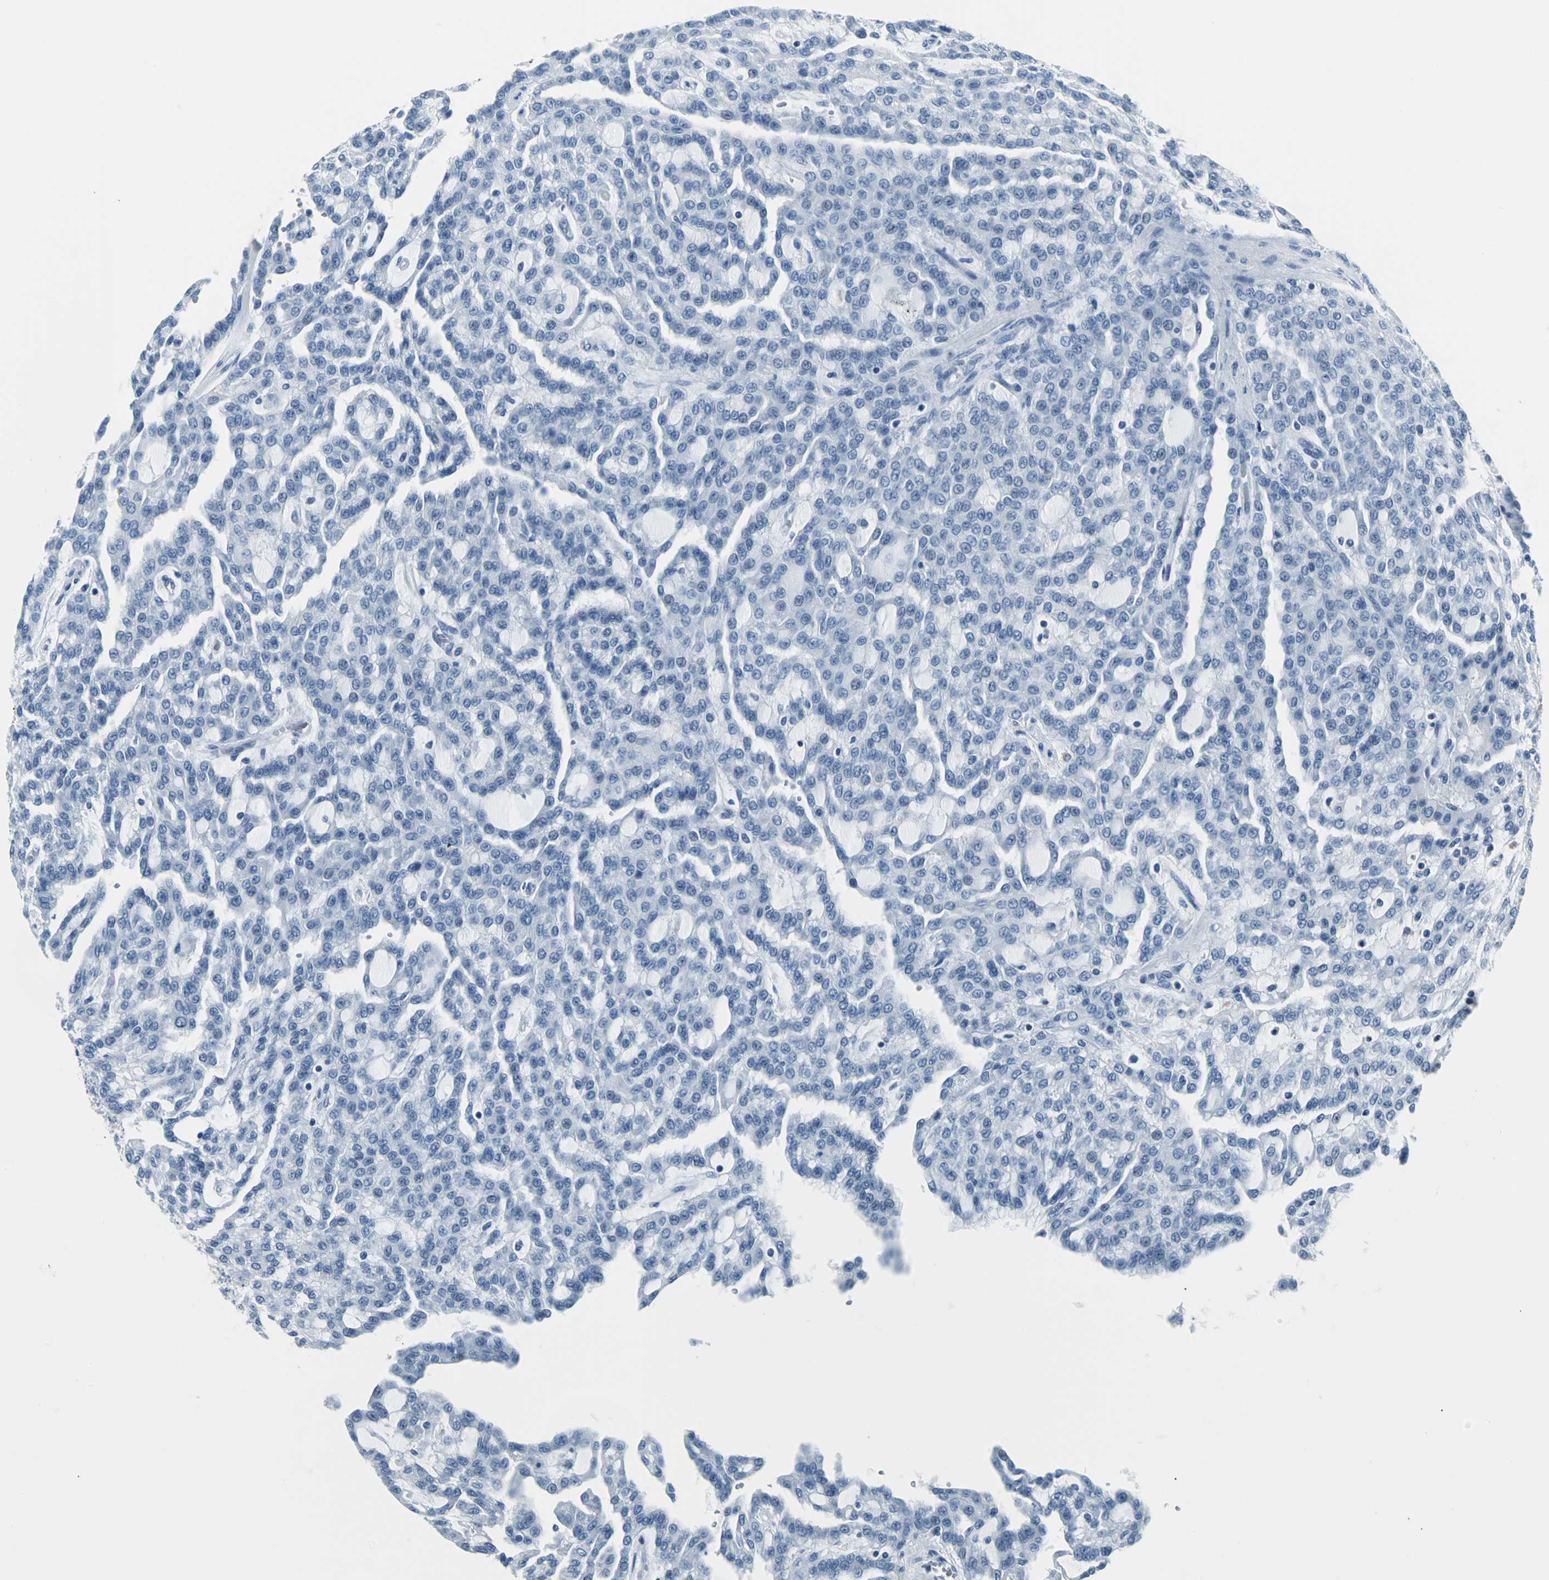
{"staining": {"intensity": "negative", "quantity": "none", "location": "none"}, "tissue": "renal cancer", "cell_type": "Tumor cells", "image_type": "cancer", "snomed": [{"axis": "morphology", "description": "Adenocarcinoma, NOS"}, {"axis": "topography", "description": "Kidney"}], "caption": "High power microscopy histopathology image of an IHC photomicrograph of renal cancer, revealing no significant positivity in tumor cells.", "gene": "IQGAP2", "patient": {"sex": "male", "age": 63}}